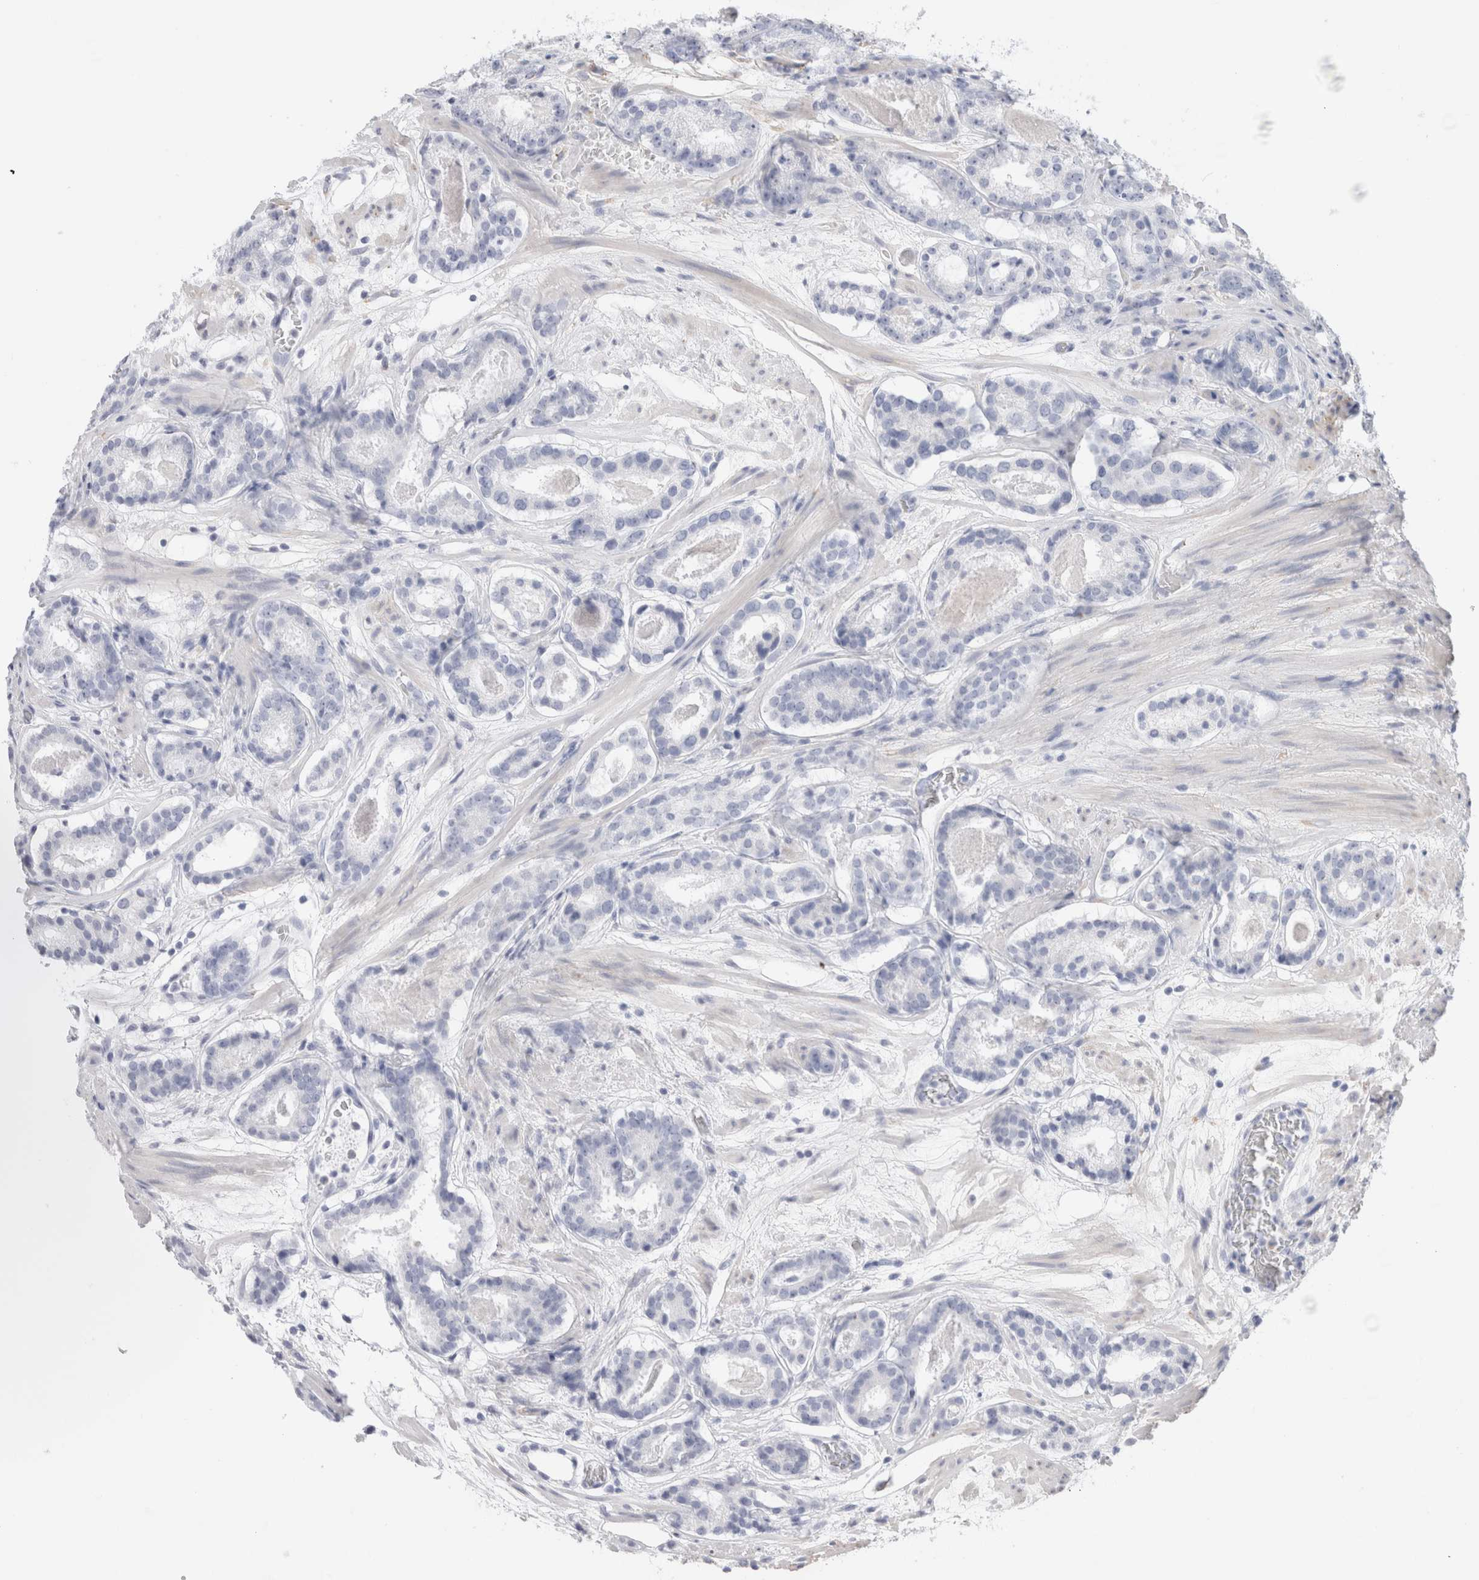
{"staining": {"intensity": "negative", "quantity": "none", "location": "none"}, "tissue": "prostate cancer", "cell_type": "Tumor cells", "image_type": "cancer", "snomed": [{"axis": "morphology", "description": "Adenocarcinoma, Low grade"}, {"axis": "topography", "description": "Prostate"}], "caption": "Protein analysis of prostate cancer (low-grade adenocarcinoma) demonstrates no significant expression in tumor cells.", "gene": "MUC15", "patient": {"sex": "male", "age": 69}}